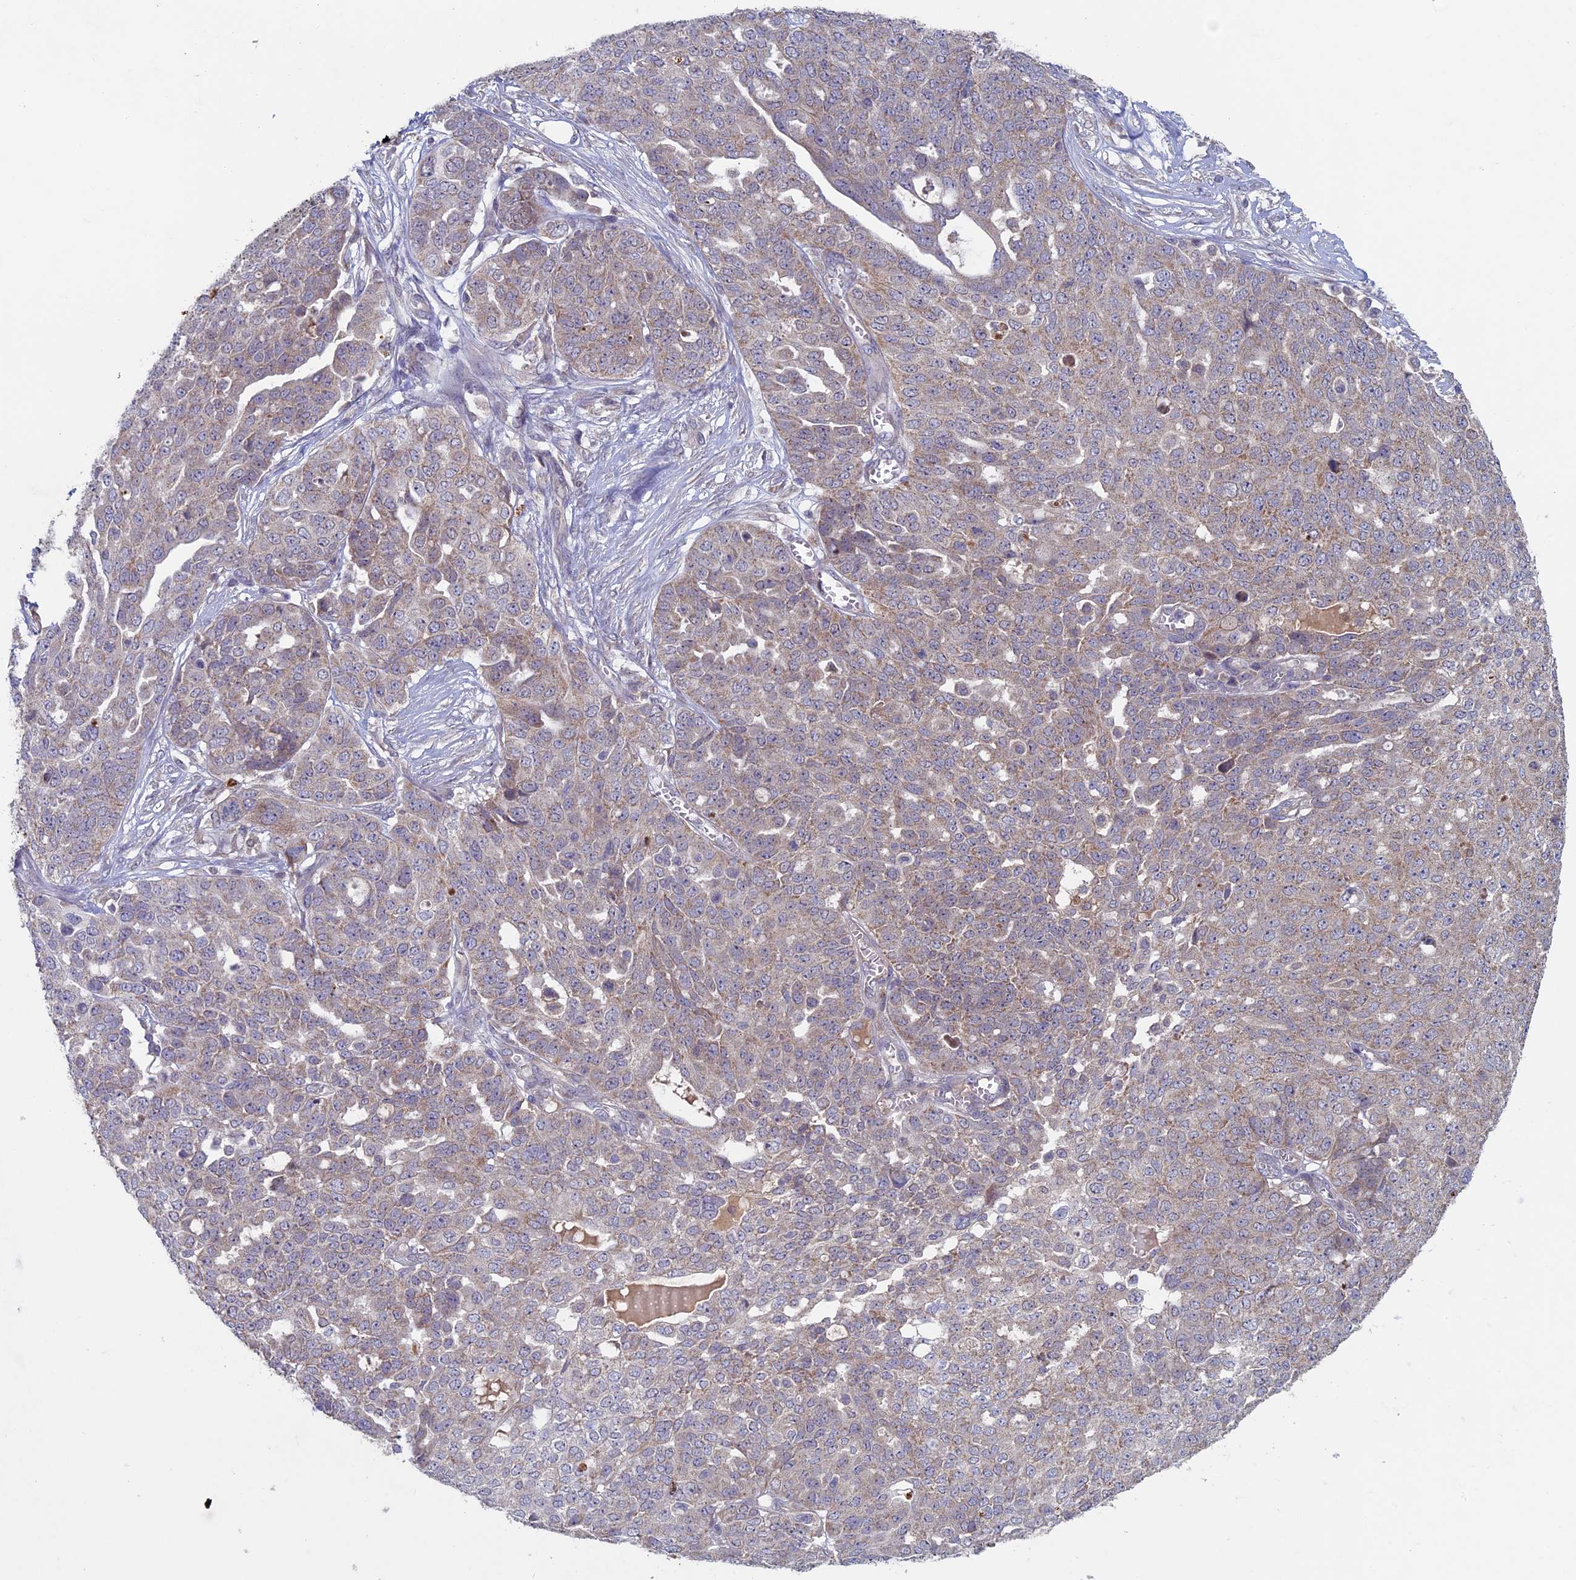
{"staining": {"intensity": "weak", "quantity": "25%-75%", "location": "cytoplasmic/membranous"}, "tissue": "ovarian cancer", "cell_type": "Tumor cells", "image_type": "cancer", "snomed": [{"axis": "morphology", "description": "Cystadenocarcinoma, serous, NOS"}, {"axis": "topography", "description": "Soft tissue"}, {"axis": "topography", "description": "Ovary"}], "caption": "DAB immunohistochemical staining of ovarian serous cystadenocarcinoma displays weak cytoplasmic/membranous protein staining in approximately 25%-75% of tumor cells. The protein is stained brown, and the nuclei are stained in blue (DAB IHC with brightfield microscopy, high magnification).", "gene": "RCCD1", "patient": {"sex": "female", "age": 57}}